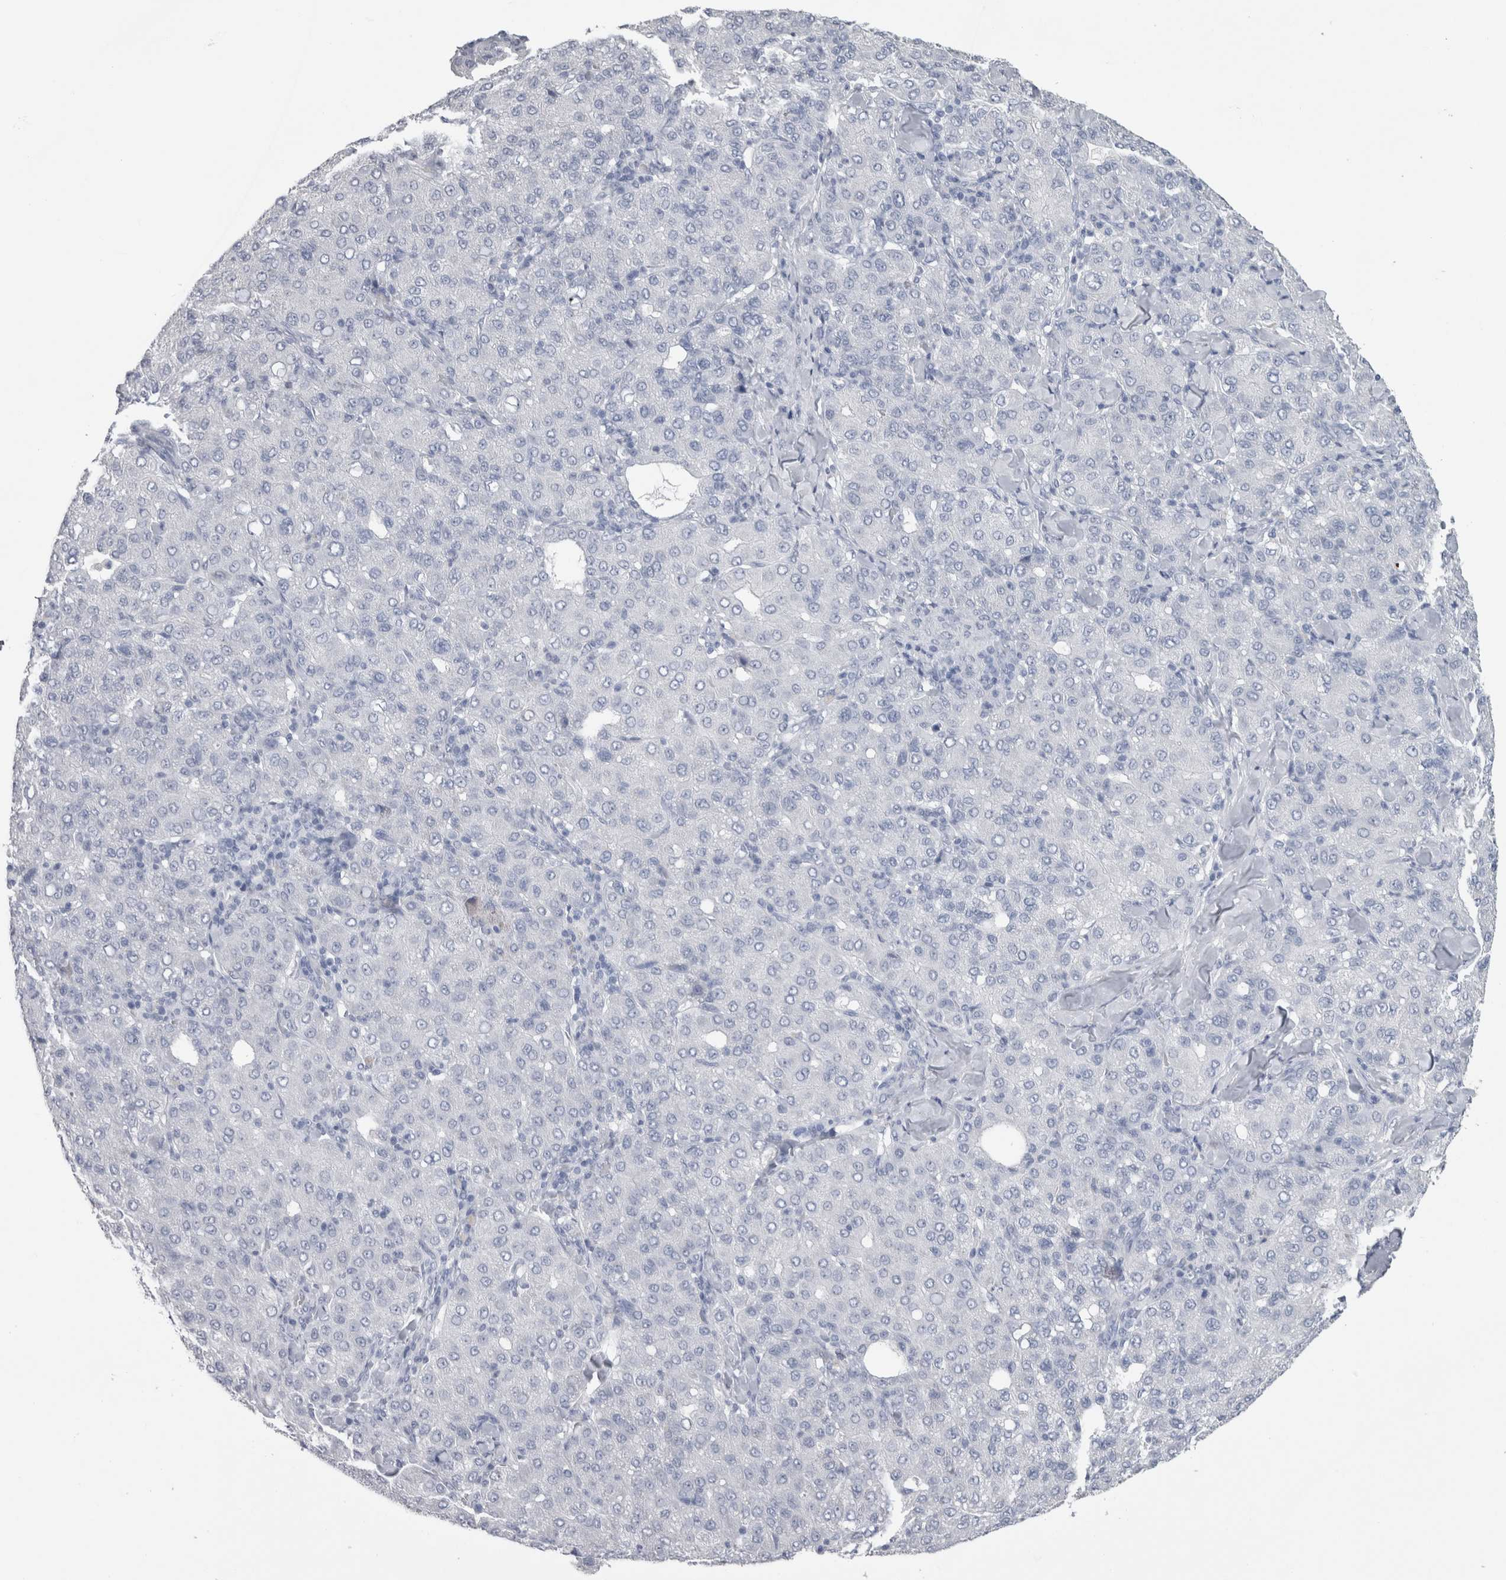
{"staining": {"intensity": "negative", "quantity": "none", "location": "none"}, "tissue": "liver cancer", "cell_type": "Tumor cells", "image_type": "cancer", "snomed": [{"axis": "morphology", "description": "Carcinoma, Hepatocellular, NOS"}, {"axis": "topography", "description": "Liver"}], "caption": "Human liver cancer (hepatocellular carcinoma) stained for a protein using IHC exhibits no positivity in tumor cells.", "gene": "MSMB", "patient": {"sex": "male", "age": 65}}